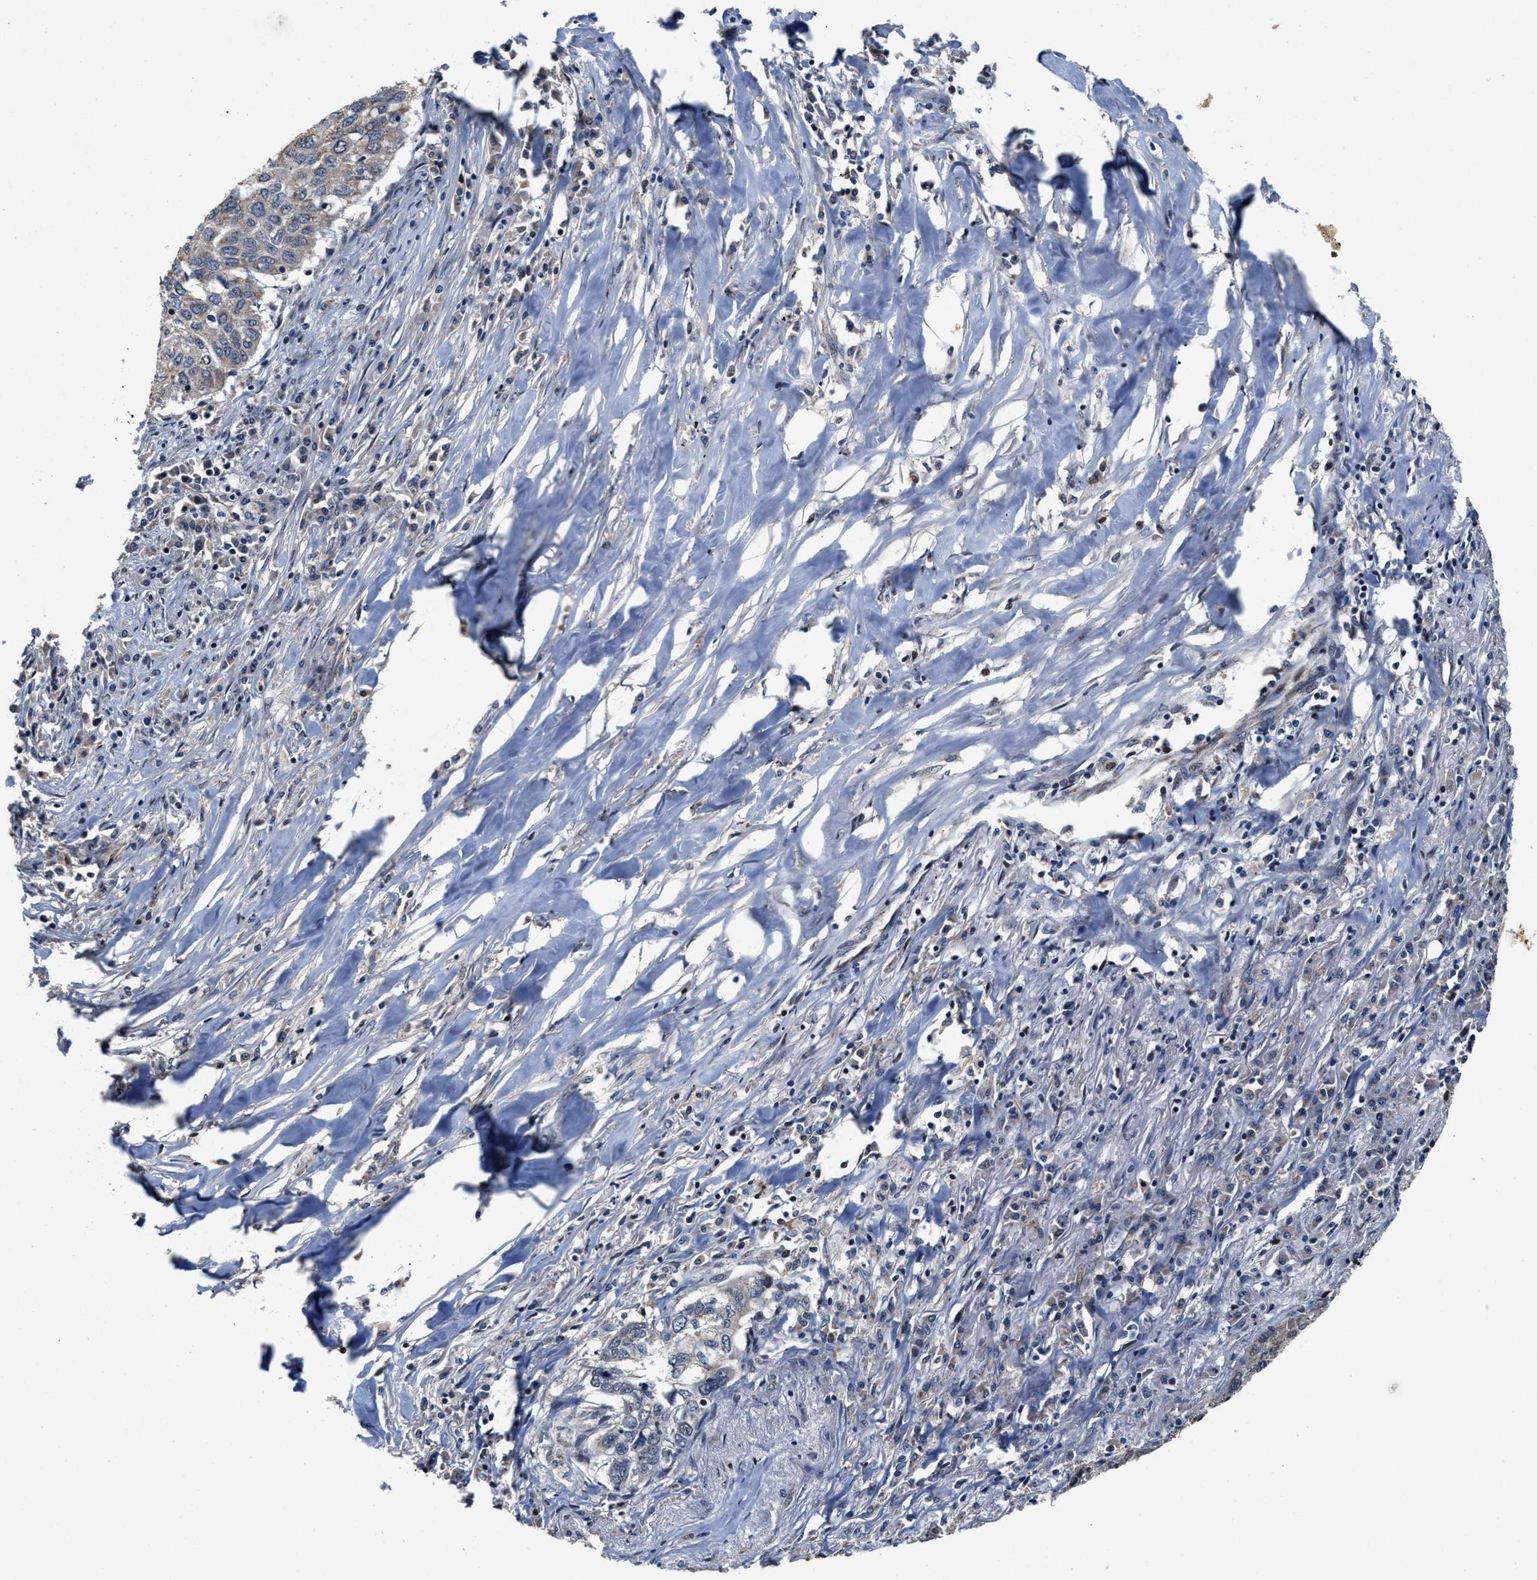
{"staining": {"intensity": "negative", "quantity": "none", "location": "none"}, "tissue": "lung cancer", "cell_type": "Tumor cells", "image_type": "cancer", "snomed": [{"axis": "morphology", "description": "Squamous cell carcinoma, NOS"}, {"axis": "topography", "description": "Lung"}], "caption": "The immunohistochemistry photomicrograph has no significant positivity in tumor cells of squamous cell carcinoma (lung) tissue. The staining is performed using DAB (3,3'-diaminobenzidine) brown chromogen with nuclei counter-stained in using hematoxylin.", "gene": "SCYL2", "patient": {"sex": "female", "age": 63}}